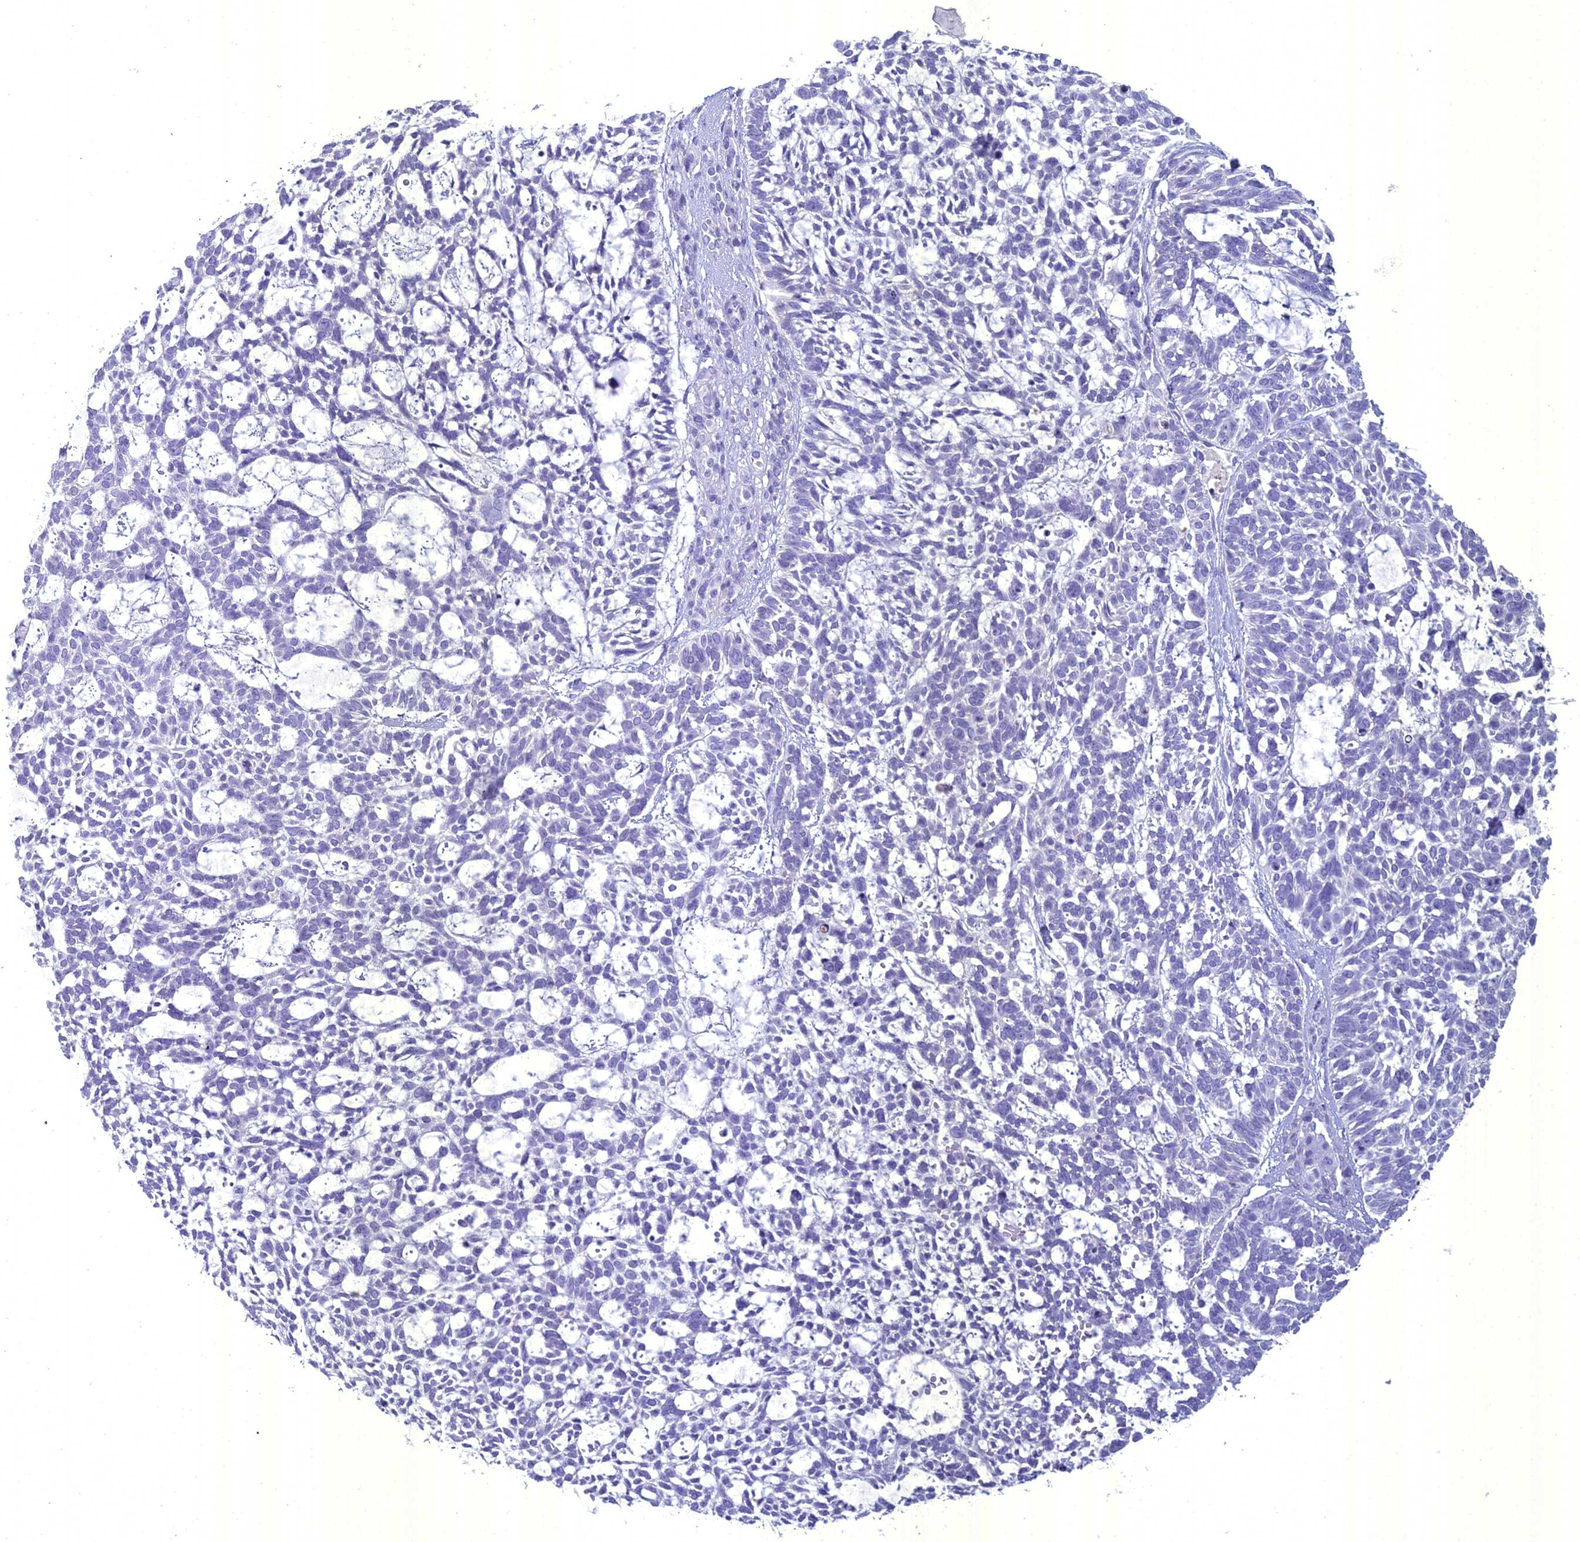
{"staining": {"intensity": "negative", "quantity": "none", "location": "none"}, "tissue": "skin cancer", "cell_type": "Tumor cells", "image_type": "cancer", "snomed": [{"axis": "morphology", "description": "Basal cell carcinoma"}, {"axis": "topography", "description": "Skin"}], "caption": "Tumor cells show no significant staining in skin cancer (basal cell carcinoma).", "gene": "UNC80", "patient": {"sex": "male", "age": 88}}